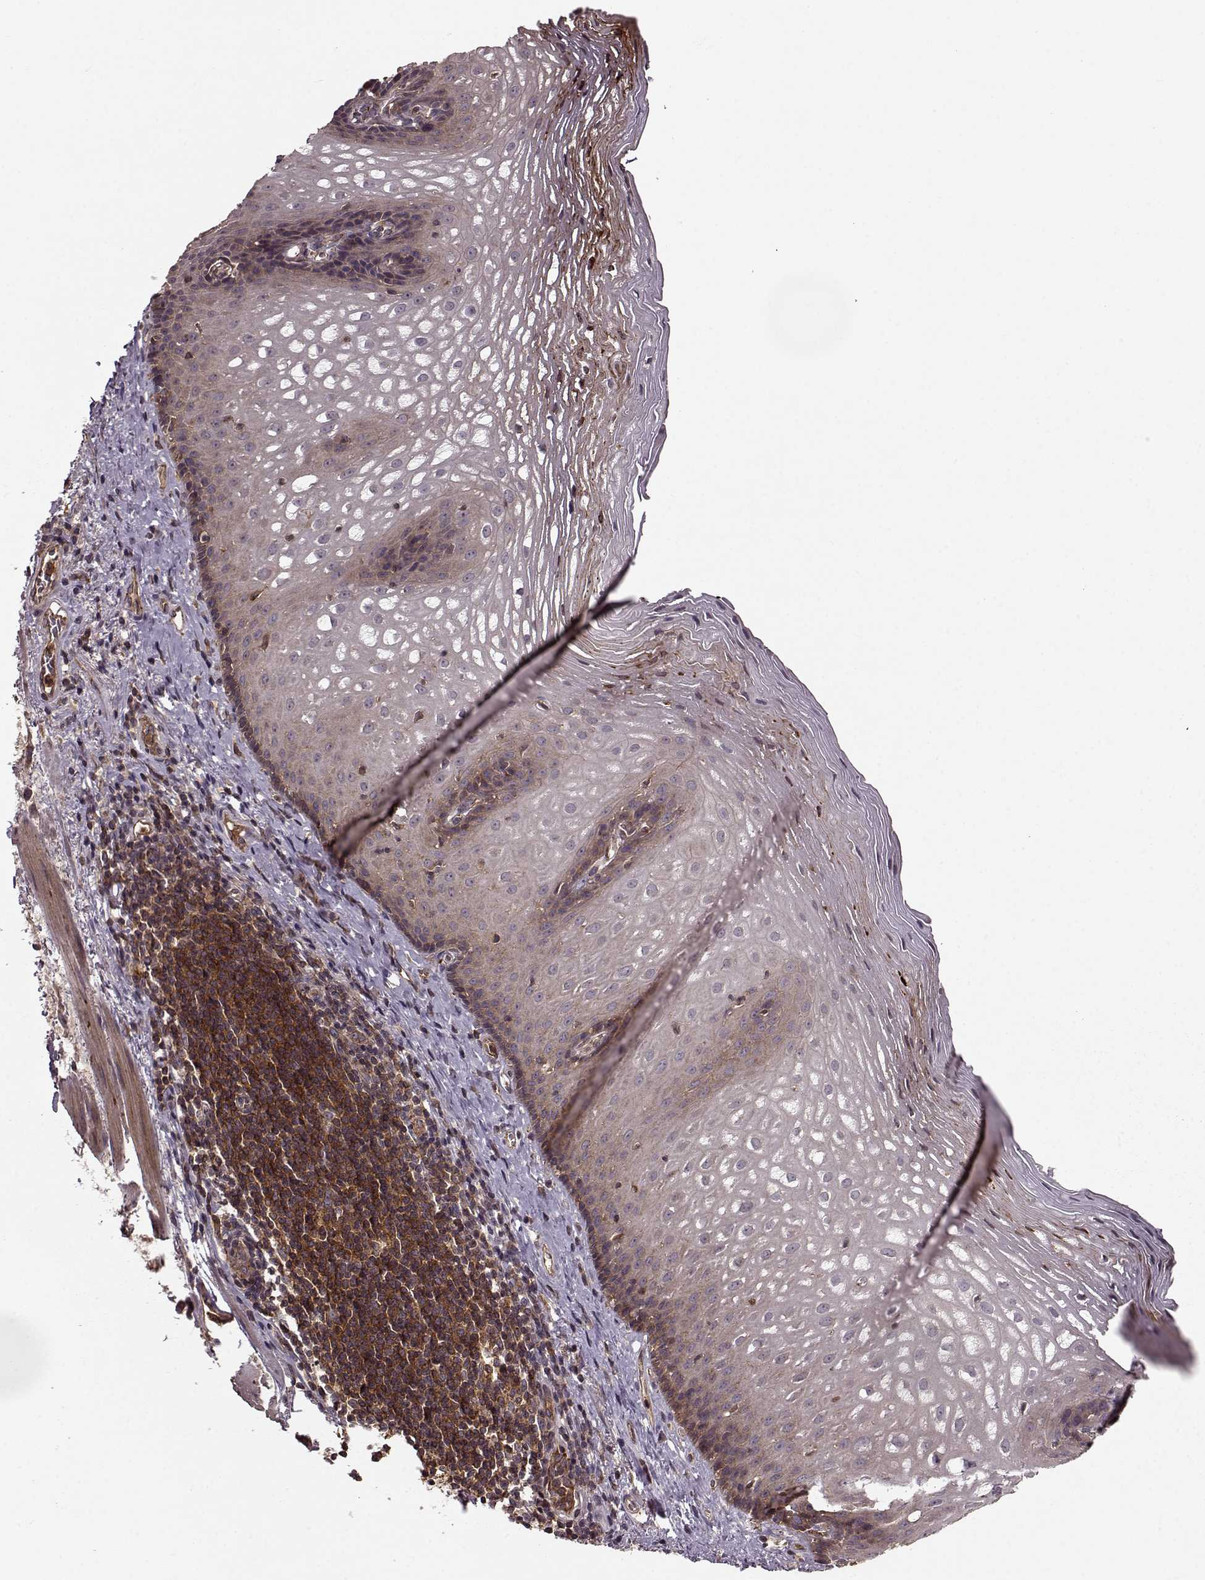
{"staining": {"intensity": "moderate", "quantity": "25%-75%", "location": "cytoplasmic/membranous"}, "tissue": "esophagus", "cell_type": "Squamous epithelial cells", "image_type": "normal", "snomed": [{"axis": "morphology", "description": "Normal tissue, NOS"}, {"axis": "topography", "description": "Esophagus"}], "caption": "Immunohistochemistry (IHC) of normal esophagus demonstrates medium levels of moderate cytoplasmic/membranous positivity in approximately 25%-75% of squamous epithelial cells. The staining was performed using DAB to visualize the protein expression in brown, while the nuclei were stained in blue with hematoxylin (Magnification: 20x).", "gene": "IFRD2", "patient": {"sex": "male", "age": 76}}